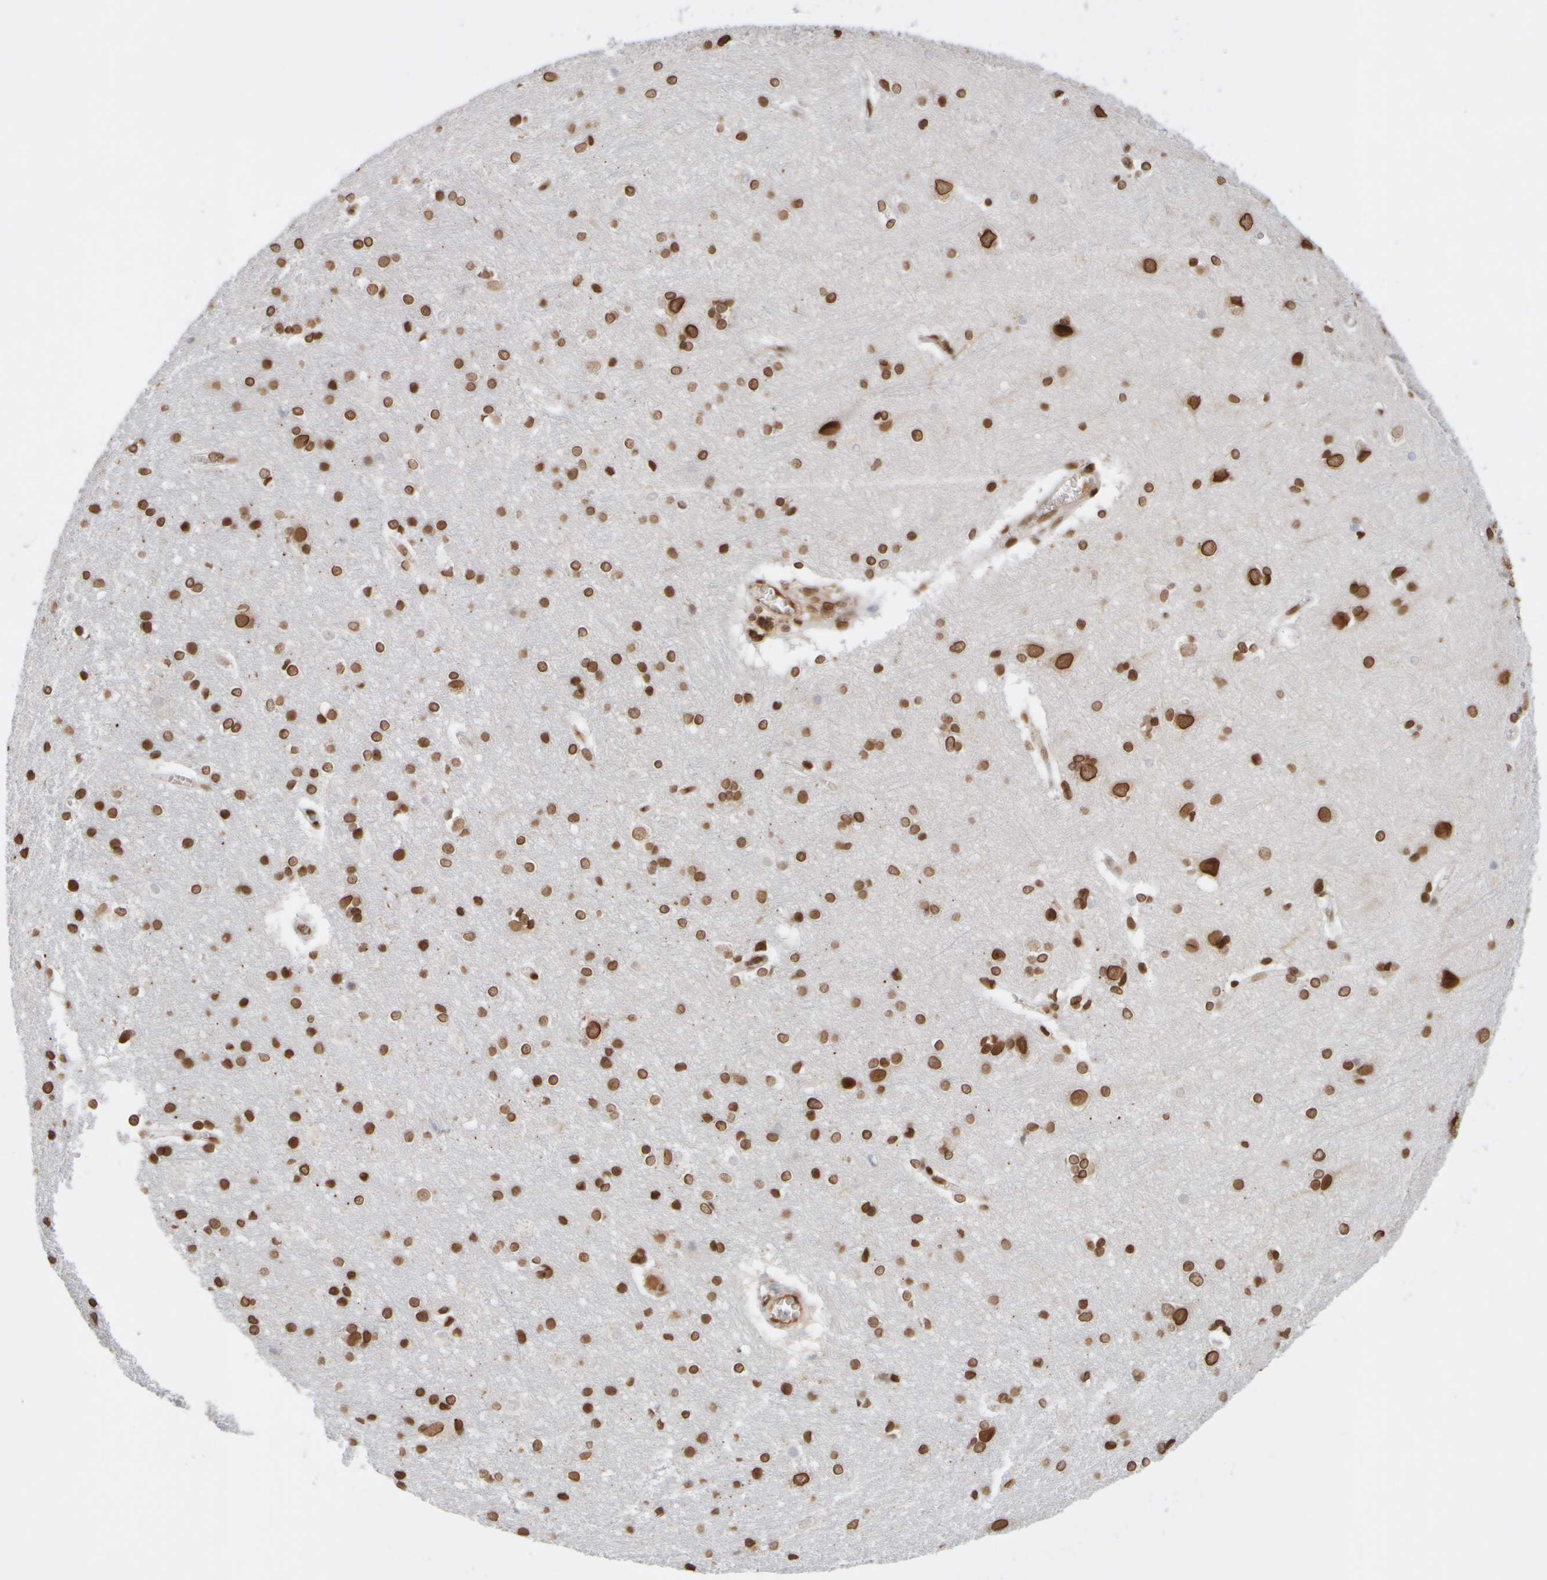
{"staining": {"intensity": "moderate", "quantity": ">75%", "location": "cytoplasmic/membranous,nuclear"}, "tissue": "cerebral cortex", "cell_type": "Endothelial cells", "image_type": "normal", "snomed": [{"axis": "morphology", "description": "Normal tissue, NOS"}, {"axis": "topography", "description": "Cerebral cortex"}], "caption": "Cerebral cortex stained with DAB (3,3'-diaminobenzidine) immunohistochemistry (IHC) displays medium levels of moderate cytoplasmic/membranous,nuclear expression in about >75% of endothelial cells. Ihc stains the protein in brown and the nuclei are stained blue.", "gene": "ZC3HC1", "patient": {"sex": "male", "age": 54}}